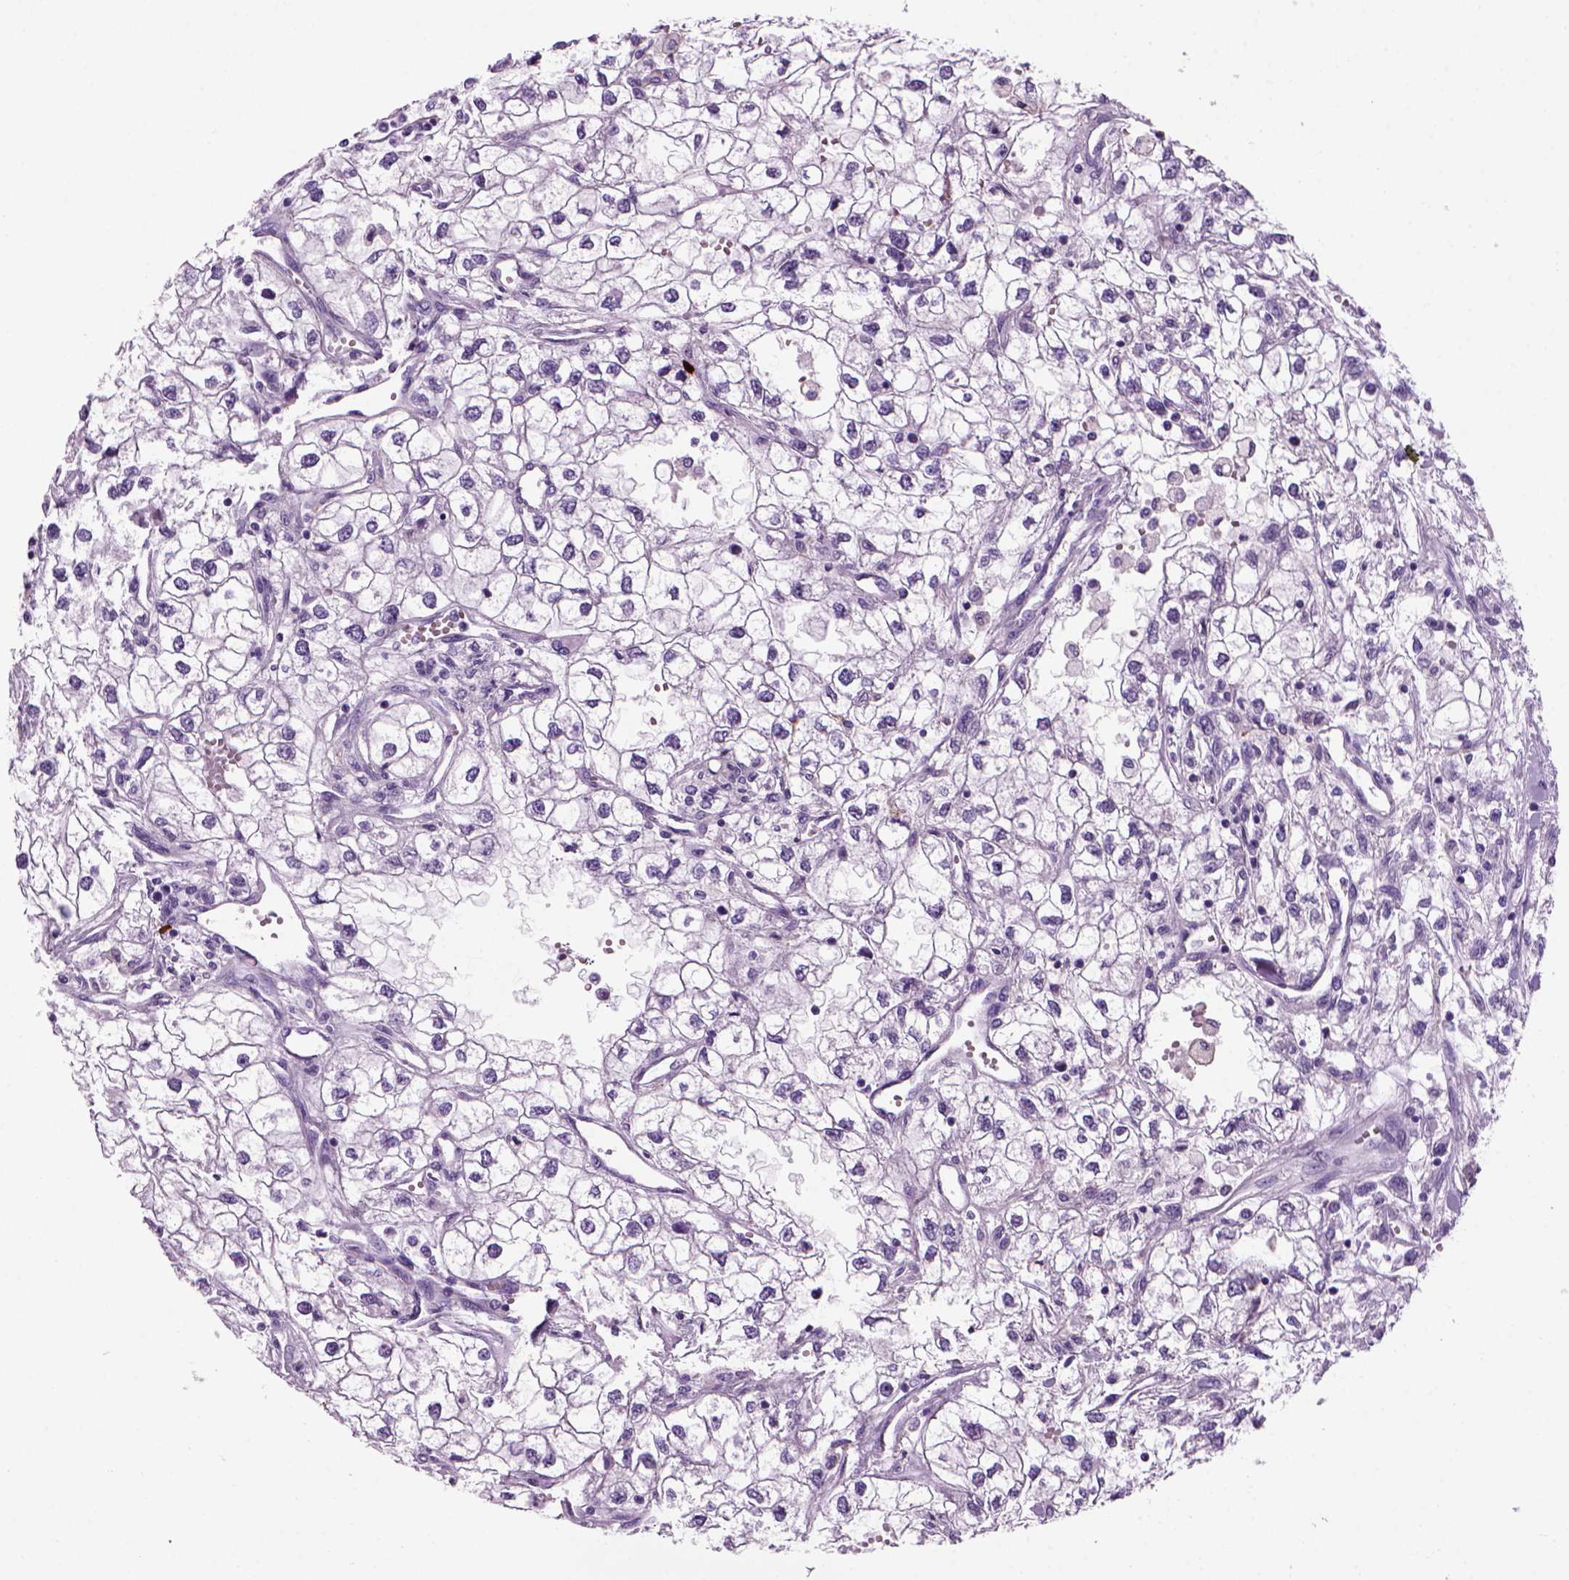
{"staining": {"intensity": "negative", "quantity": "none", "location": "none"}, "tissue": "renal cancer", "cell_type": "Tumor cells", "image_type": "cancer", "snomed": [{"axis": "morphology", "description": "Adenocarcinoma, NOS"}, {"axis": "topography", "description": "Kidney"}], "caption": "Immunohistochemistry photomicrograph of neoplastic tissue: renal cancer stained with DAB (3,3'-diaminobenzidine) displays no significant protein positivity in tumor cells.", "gene": "MZB1", "patient": {"sex": "male", "age": 59}}